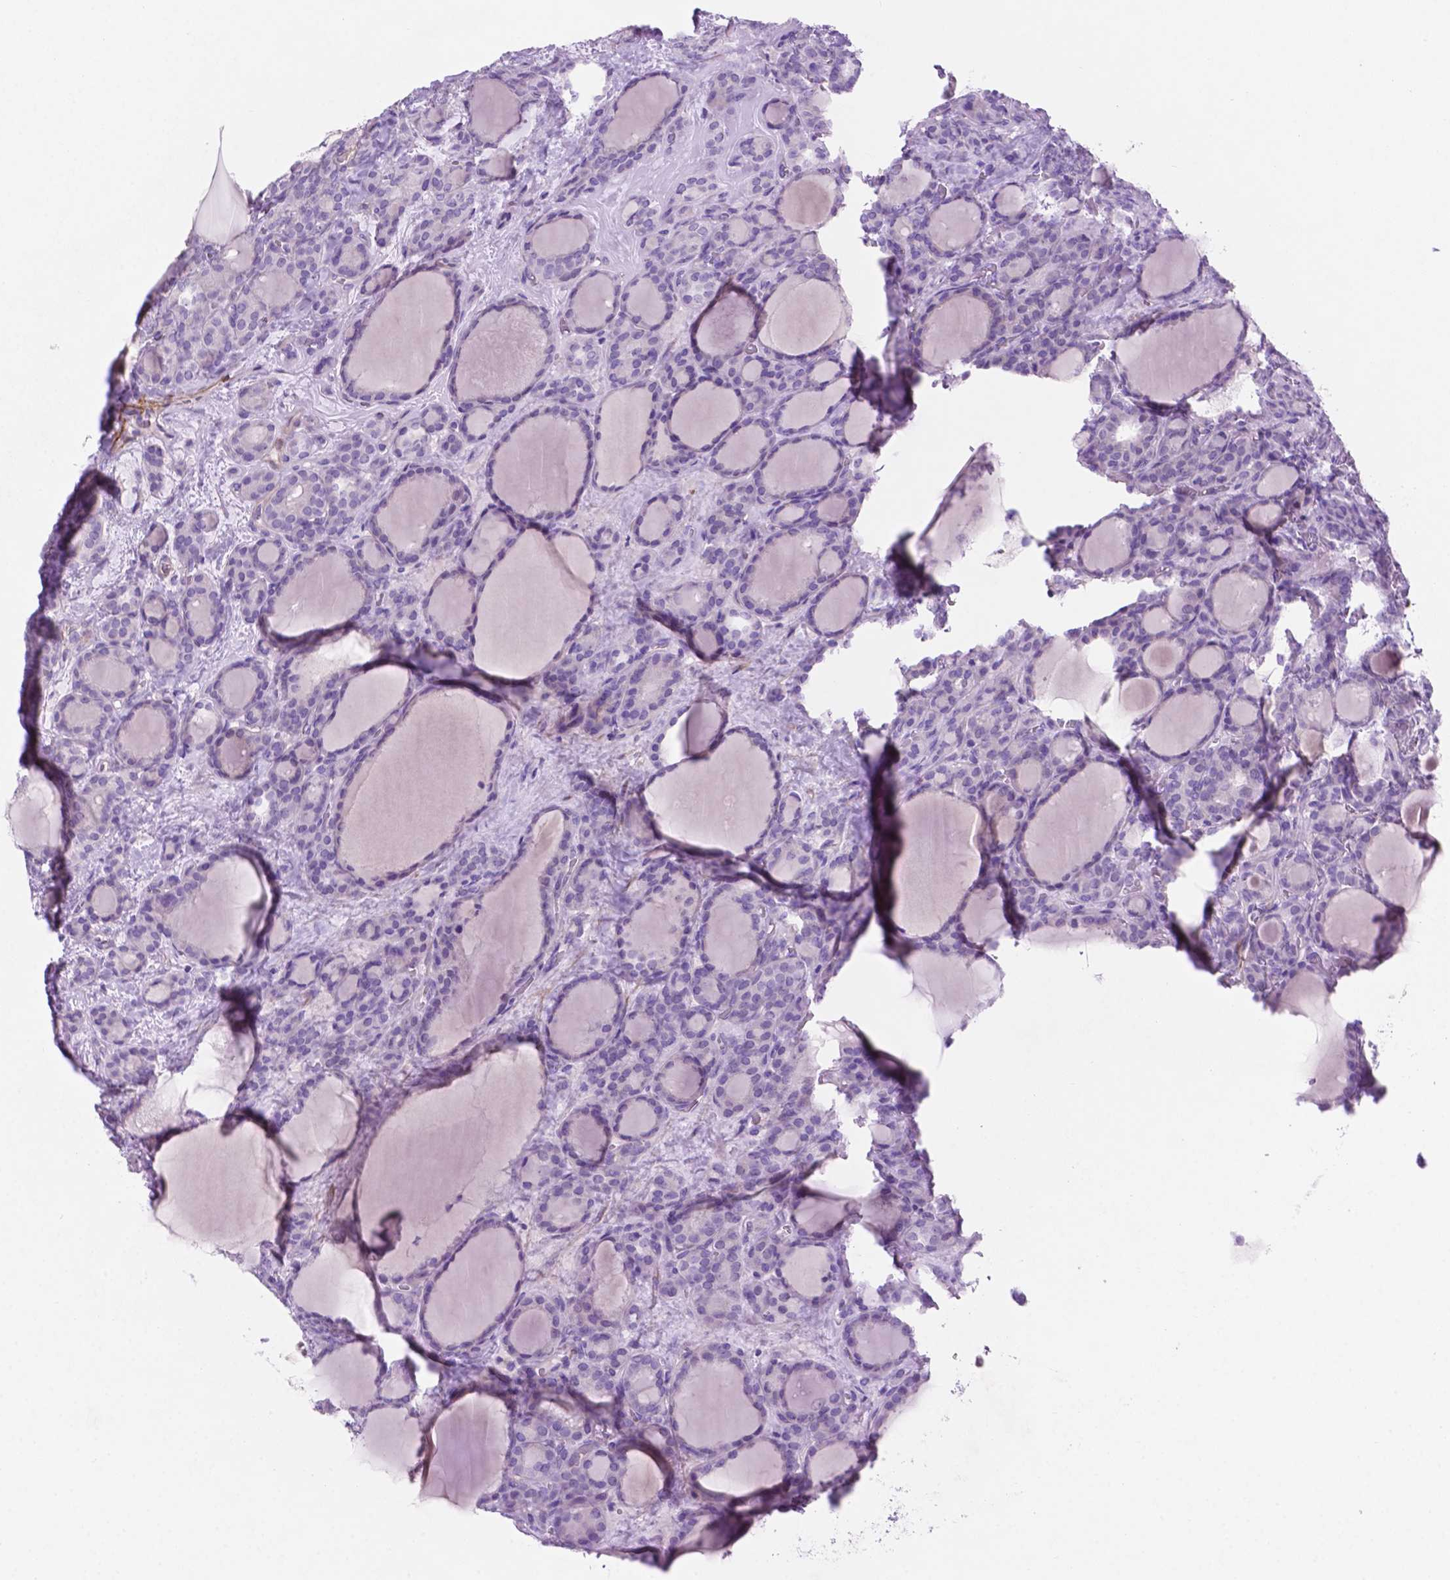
{"staining": {"intensity": "negative", "quantity": "none", "location": "none"}, "tissue": "thyroid cancer", "cell_type": "Tumor cells", "image_type": "cancer", "snomed": [{"axis": "morphology", "description": "Normal tissue, NOS"}, {"axis": "morphology", "description": "Follicular adenoma carcinoma, NOS"}, {"axis": "topography", "description": "Thyroid gland"}], "caption": "Tumor cells are negative for brown protein staining in thyroid follicular adenoma carcinoma.", "gene": "ASPG", "patient": {"sex": "female", "age": 31}}